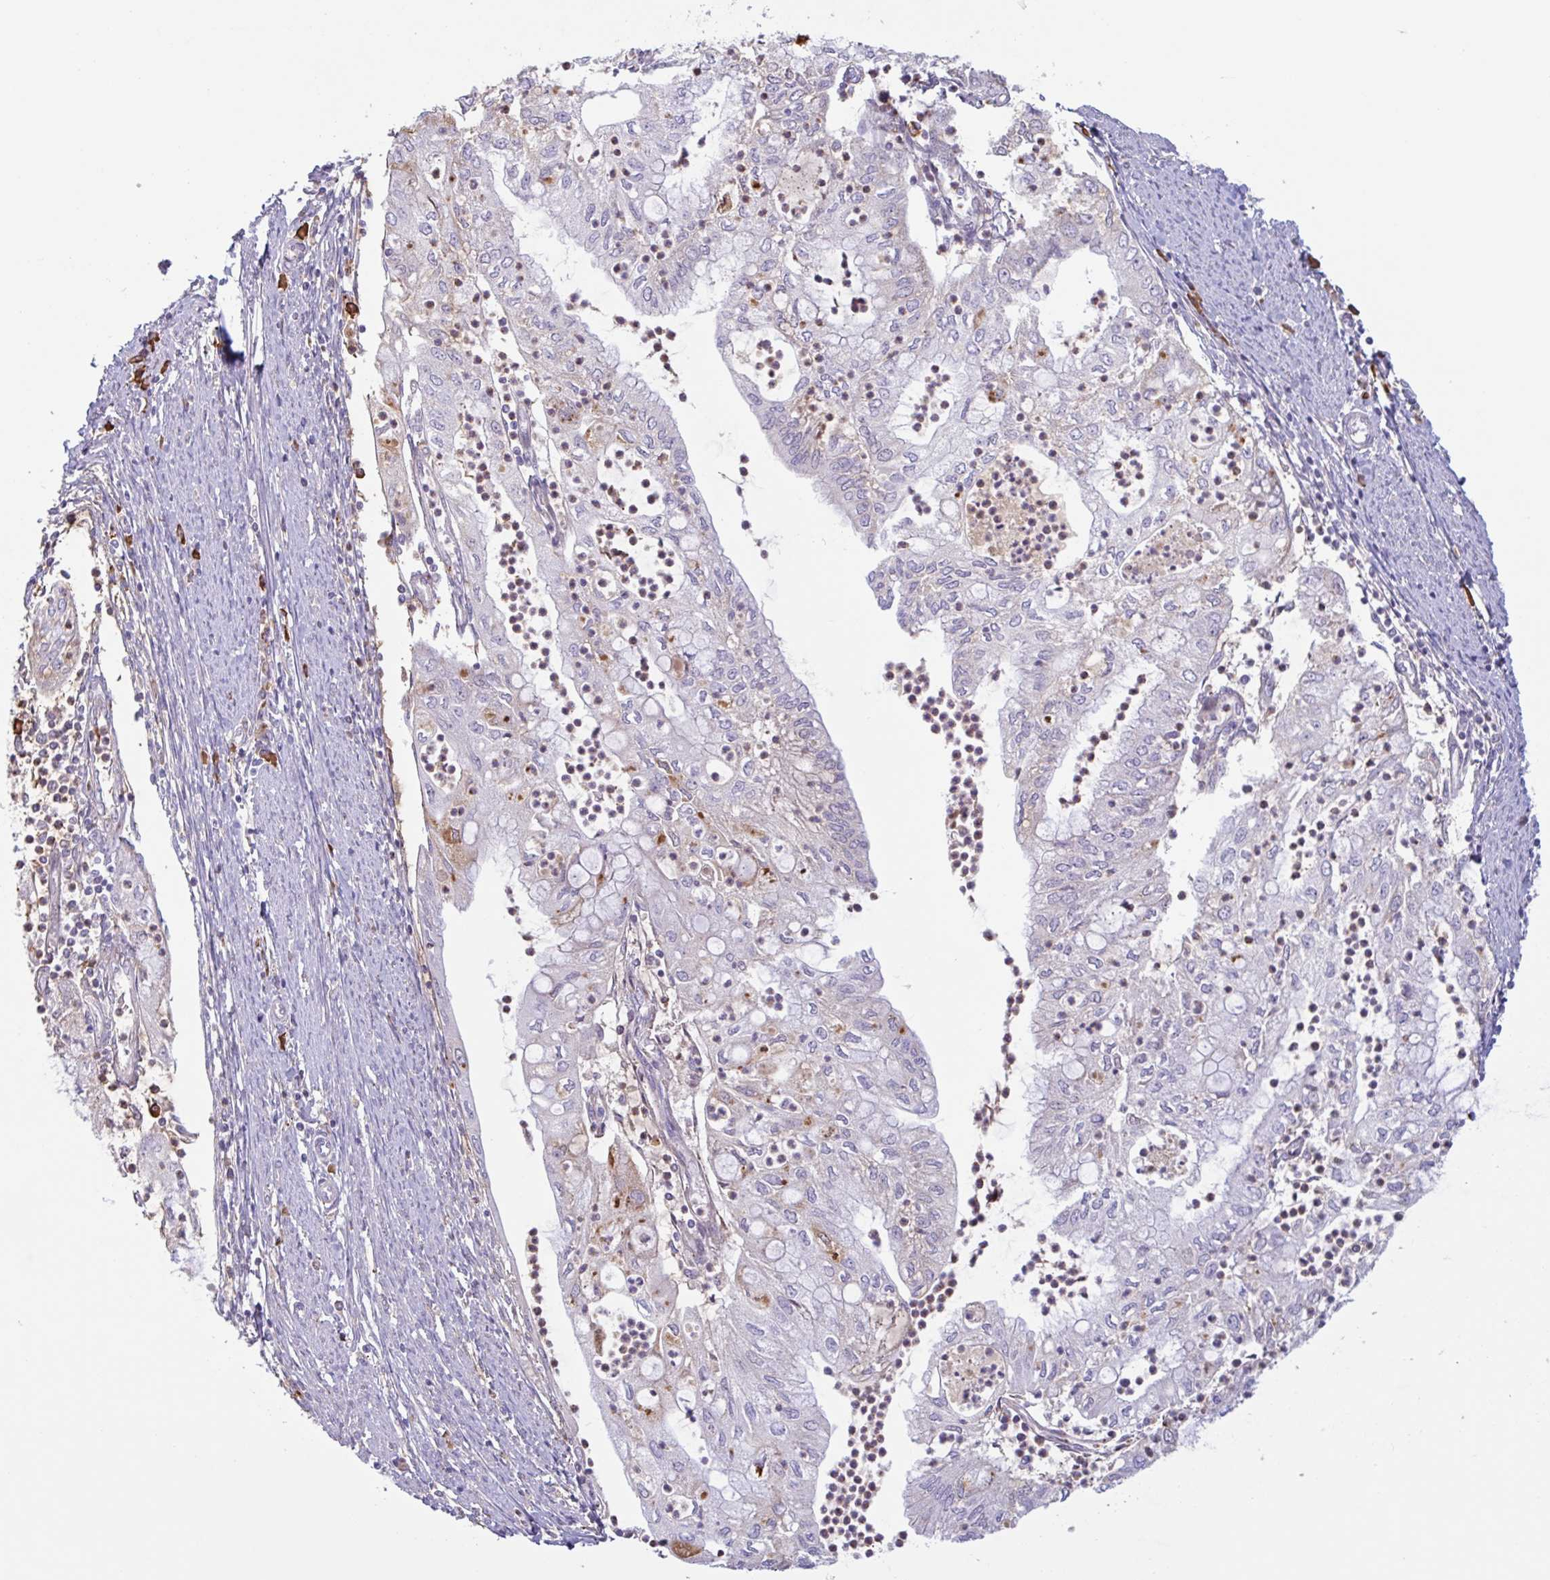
{"staining": {"intensity": "negative", "quantity": "none", "location": "none"}, "tissue": "endometrial cancer", "cell_type": "Tumor cells", "image_type": "cancer", "snomed": [{"axis": "morphology", "description": "Adenocarcinoma, NOS"}, {"axis": "topography", "description": "Endometrium"}], "caption": "Protein analysis of adenocarcinoma (endometrial) shows no significant expression in tumor cells.", "gene": "TAF1D", "patient": {"sex": "female", "age": 75}}